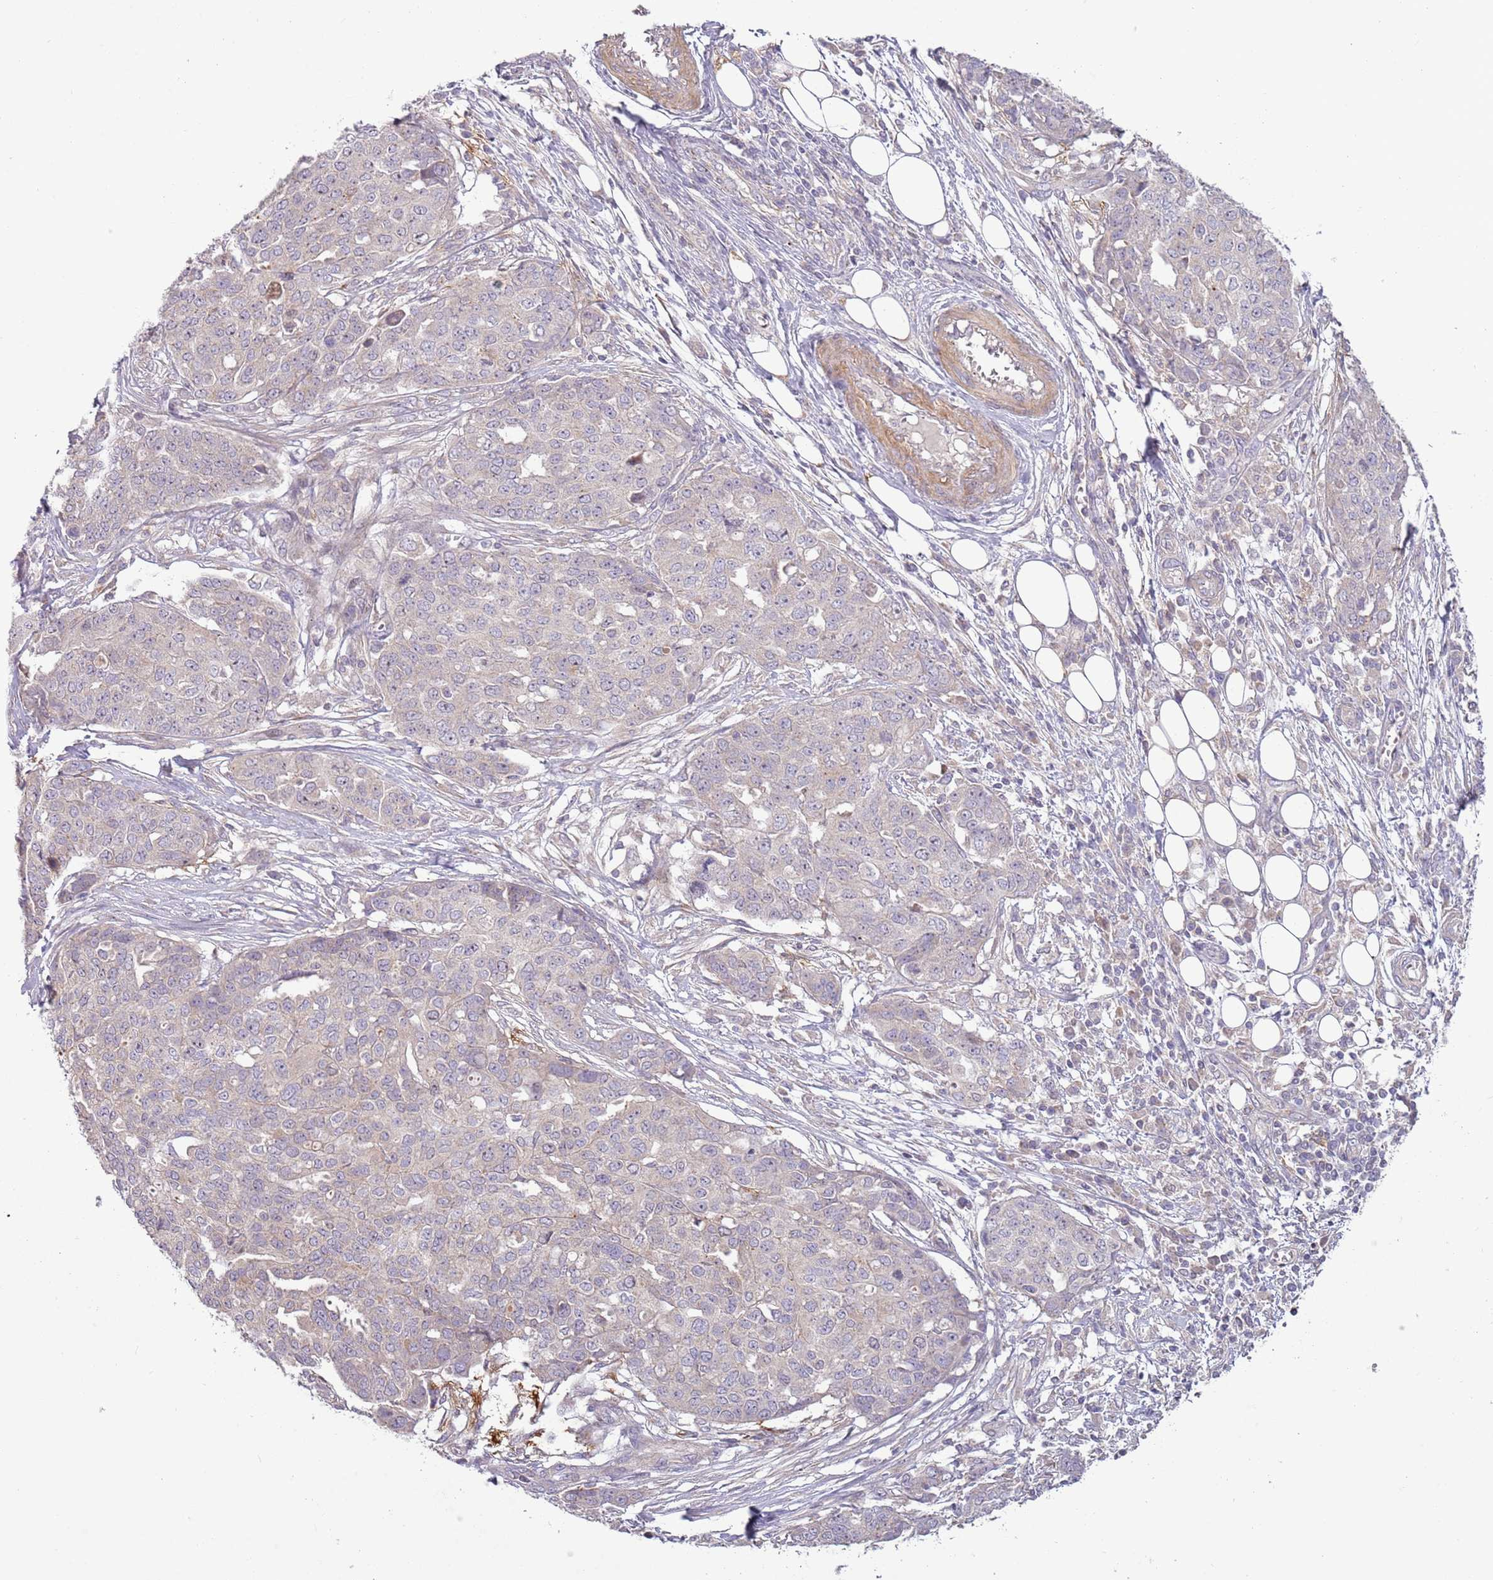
{"staining": {"intensity": "negative", "quantity": "none", "location": "none"}, "tissue": "ovarian cancer", "cell_type": "Tumor cells", "image_type": "cancer", "snomed": [{"axis": "morphology", "description": "Cystadenocarcinoma, serous, NOS"}, {"axis": "topography", "description": "Soft tissue"}, {"axis": "topography", "description": "Ovary"}], "caption": "Immunohistochemical staining of human ovarian cancer (serous cystadenocarcinoma) shows no significant positivity in tumor cells.", "gene": "DTD2", "patient": {"sex": "female", "age": 57}}